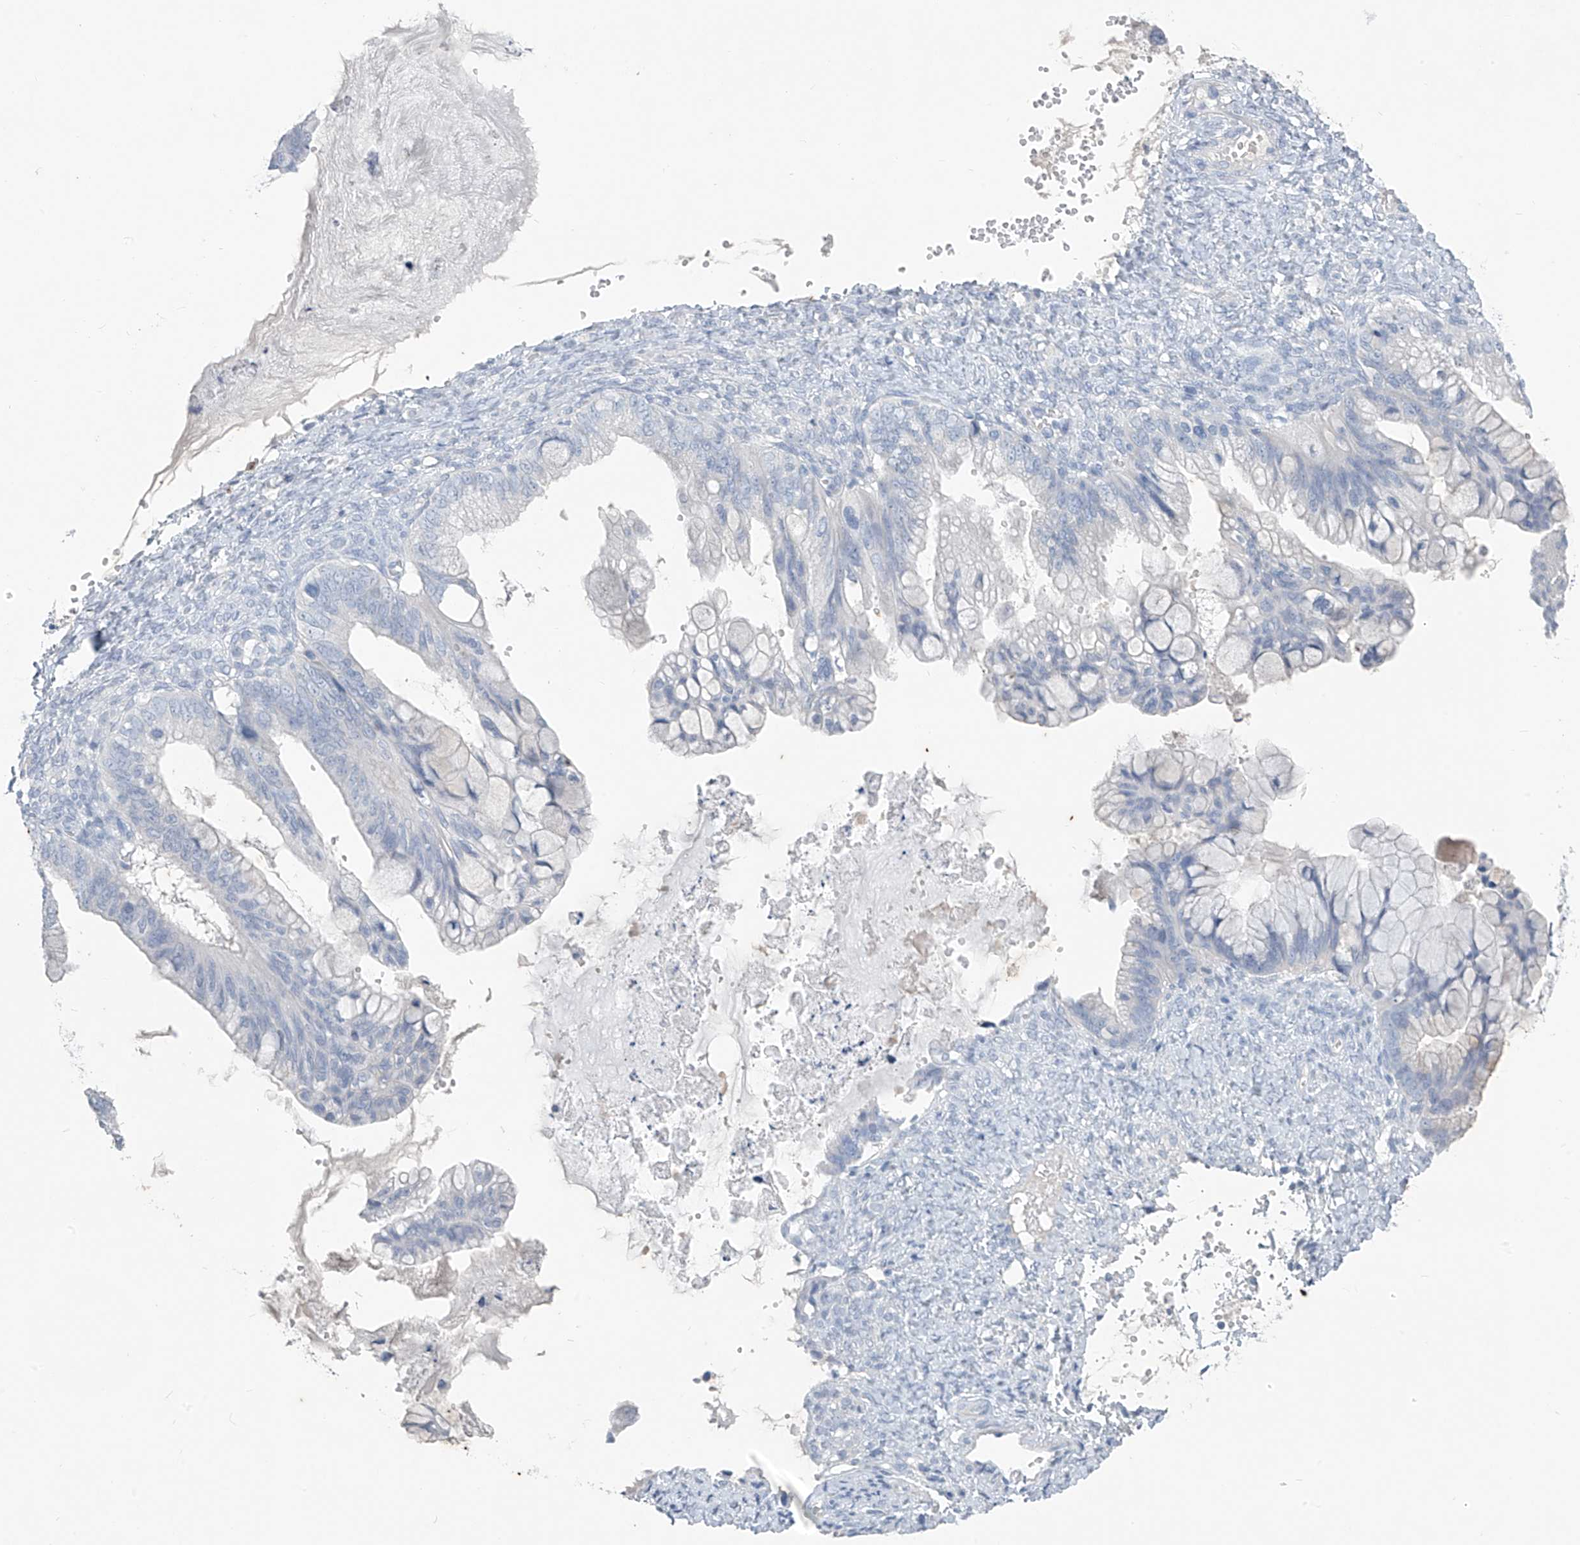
{"staining": {"intensity": "negative", "quantity": "none", "location": "none"}, "tissue": "ovarian cancer", "cell_type": "Tumor cells", "image_type": "cancer", "snomed": [{"axis": "morphology", "description": "Cystadenocarcinoma, mucinous, NOS"}, {"axis": "topography", "description": "Ovary"}], "caption": "Tumor cells are negative for brown protein staining in ovarian cancer (mucinous cystadenocarcinoma). (Stains: DAB immunohistochemistry (IHC) with hematoxylin counter stain, Microscopy: brightfield microscopy at high magnification).", "gene": "CX3CR1", "patient": {"sex": "female", "age": 36}}